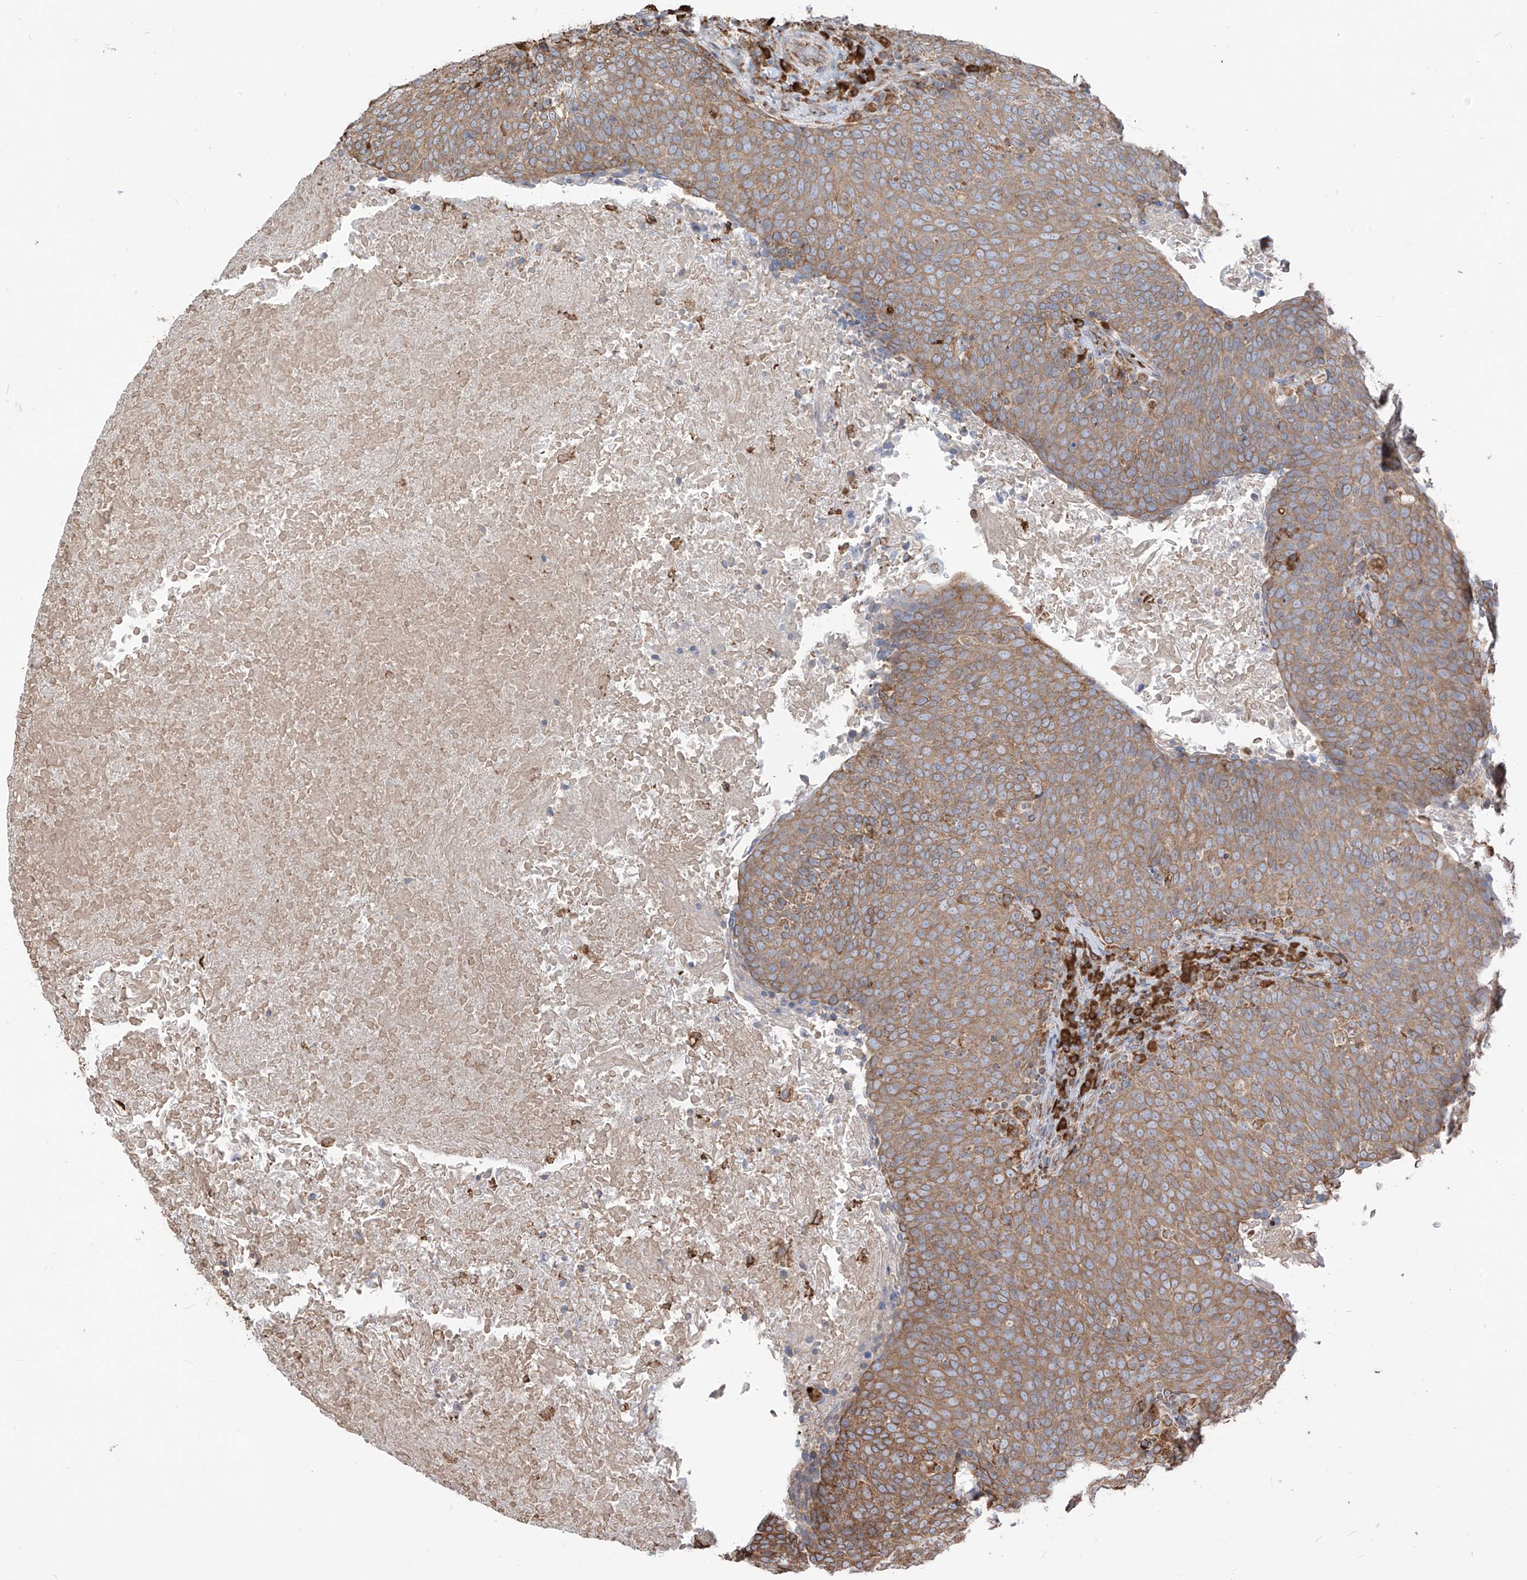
{"staining": {"intensity": "moderate", "quantity": "25%-75%", "location": "cytoplasmic/membranous"}, "tissue": "head and neck cancer", "cell_type": "Tumor cells", "image_type": "cancer", "snomed": [{"axis": "morphology", "description": "Squamous cell carcinoma, NOS"}, {"axis": "morphology", "description": "Squamous cell carcinoma, metastatic, NOS"}, {"axis": "topography", "description": "Lymph node"}, {"axis": "topography", "description": "Head-Neck"}], "caption": "Head and neck cancer (metastatic squamous cell carcinoma) tissue exhibits moderate cytoplasmic/membranous expression in approximately 25%-75% of tumor cells, visualized by immunohistochemistry.", "gene": "PDIA6", "patient": {"sex": "male", "age": 62}}